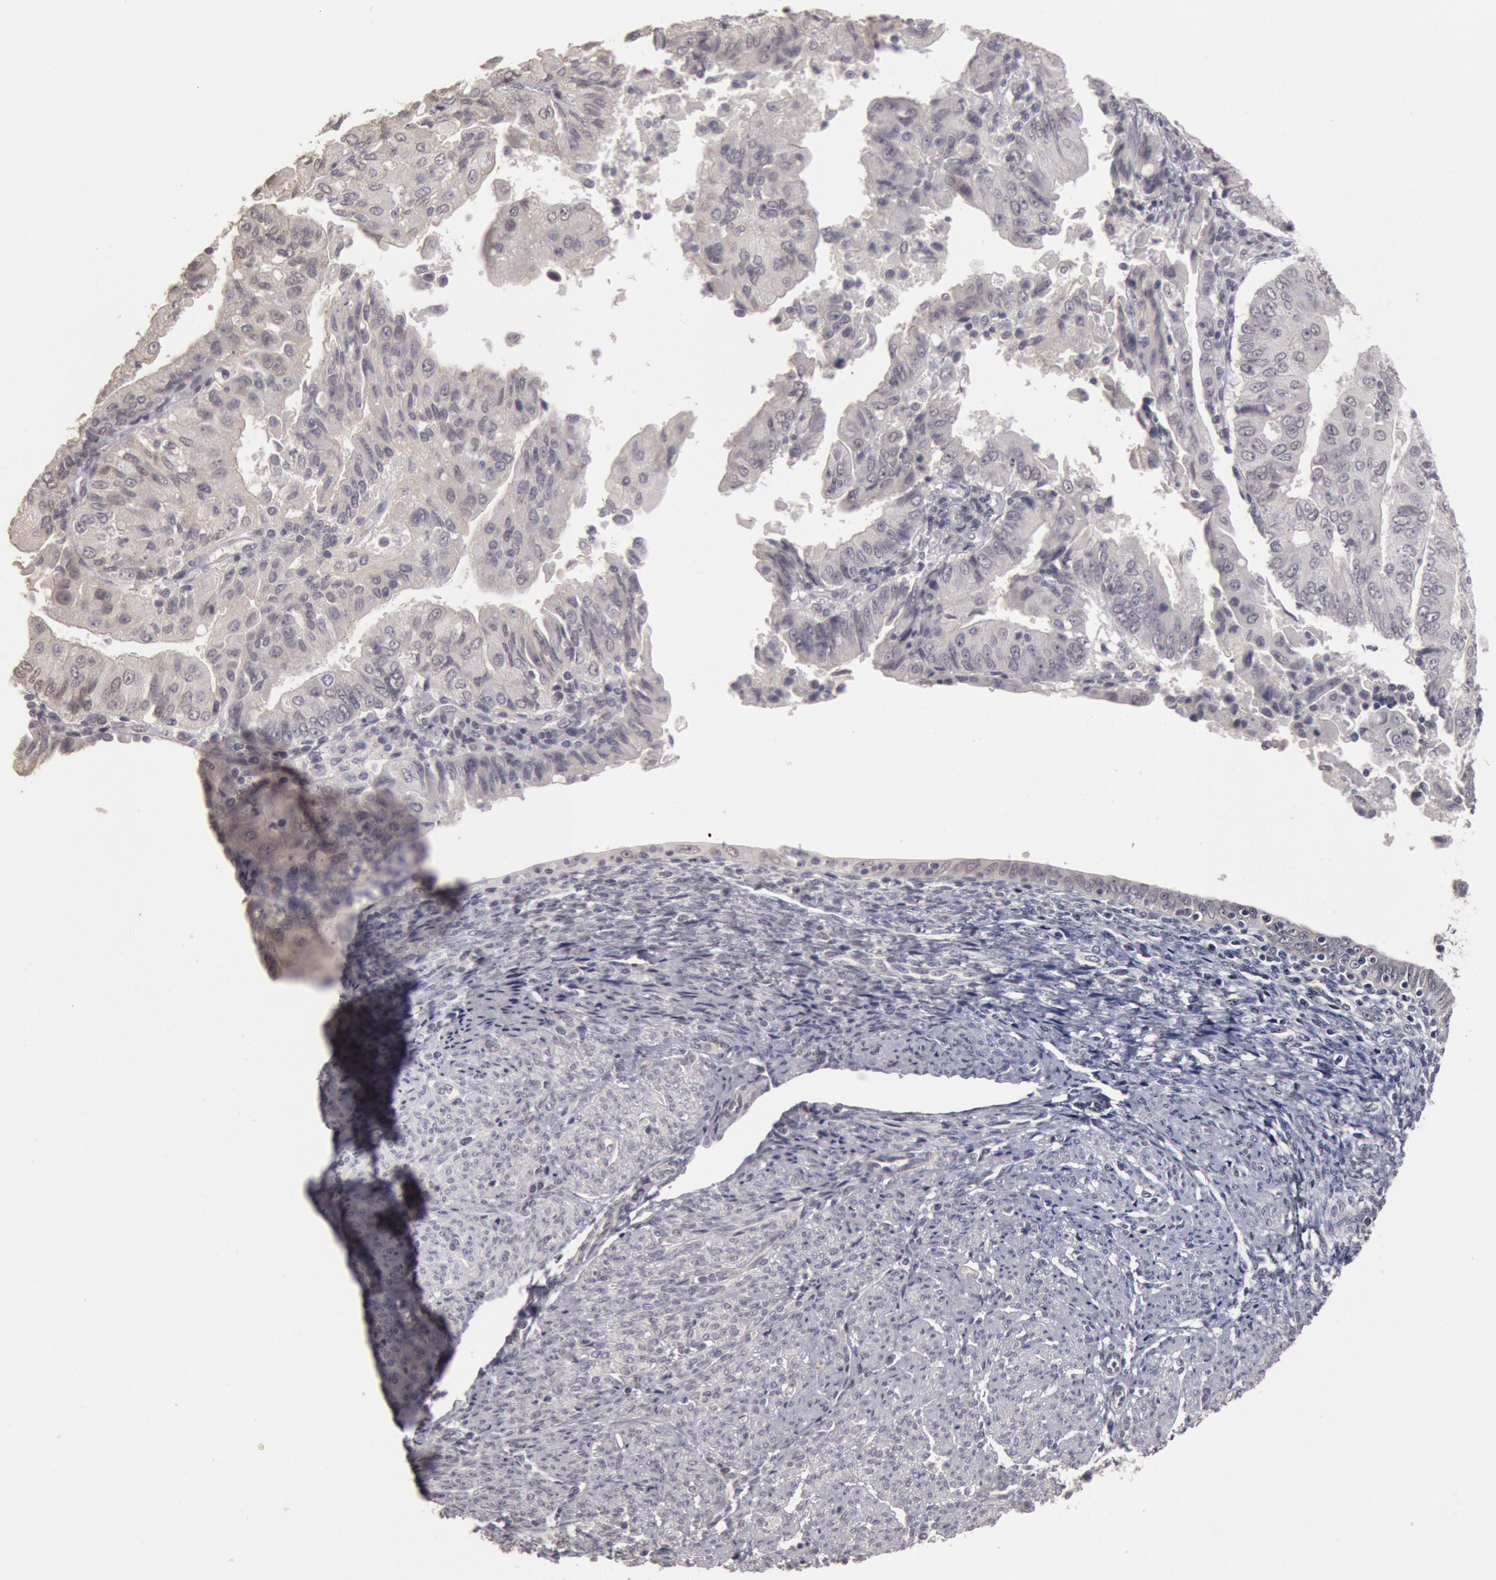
{"staining": {"intensity": "negative", "quantity": "none", "location": "none"}, "tissue": "endometrial cancer", "cell_type": "Tumor cells", "image_type": "cancer", "snomed": [{"axis": "morphology", "description": "Adenocarcinoma, NOS"}, {"axis": "topography", "description": "Endometrium"}], "caption": "The photomicrograph exhibits no staining of tumor cells in endometrial cancer (adenocarcinoma). Nuclei are stained in blue.", "gene": "RIMBP3C", "patient": {"sex": "female", "age": 75}}